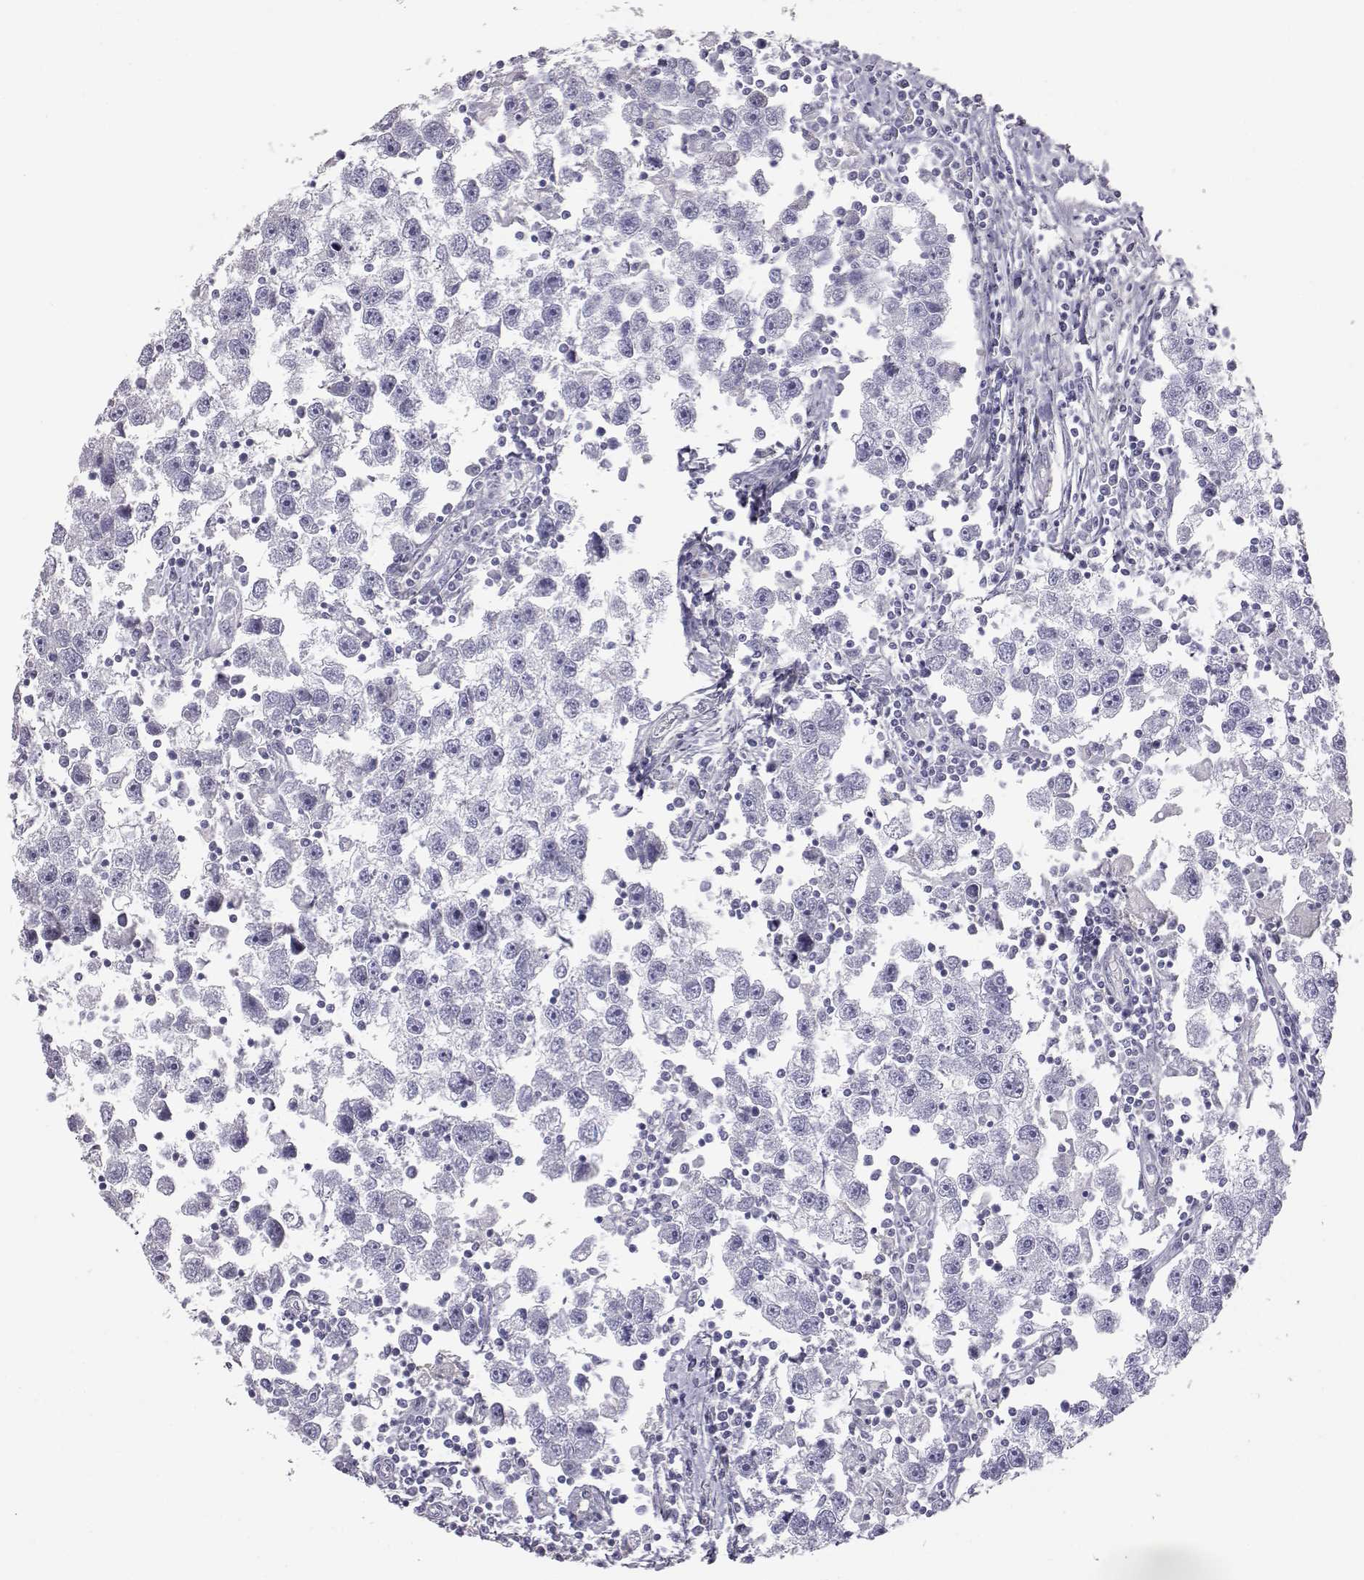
{"staining": {"intensity": "negative", "quantity": "none", "location": "none"}, "tissue": "testis cancer", "cell_type": "Tumor cells", "image_type": "cancer", "snomed": [{"axis": "morphology", "description": "Seminoma, NOS"}, {"axis": "topography", "description": "Testis"}], "caption": "An image of human testis seminoma is negative for staining in tumor cells.", "gene": "ITLN2", "patient": {"sex": "male", "age": 30}}